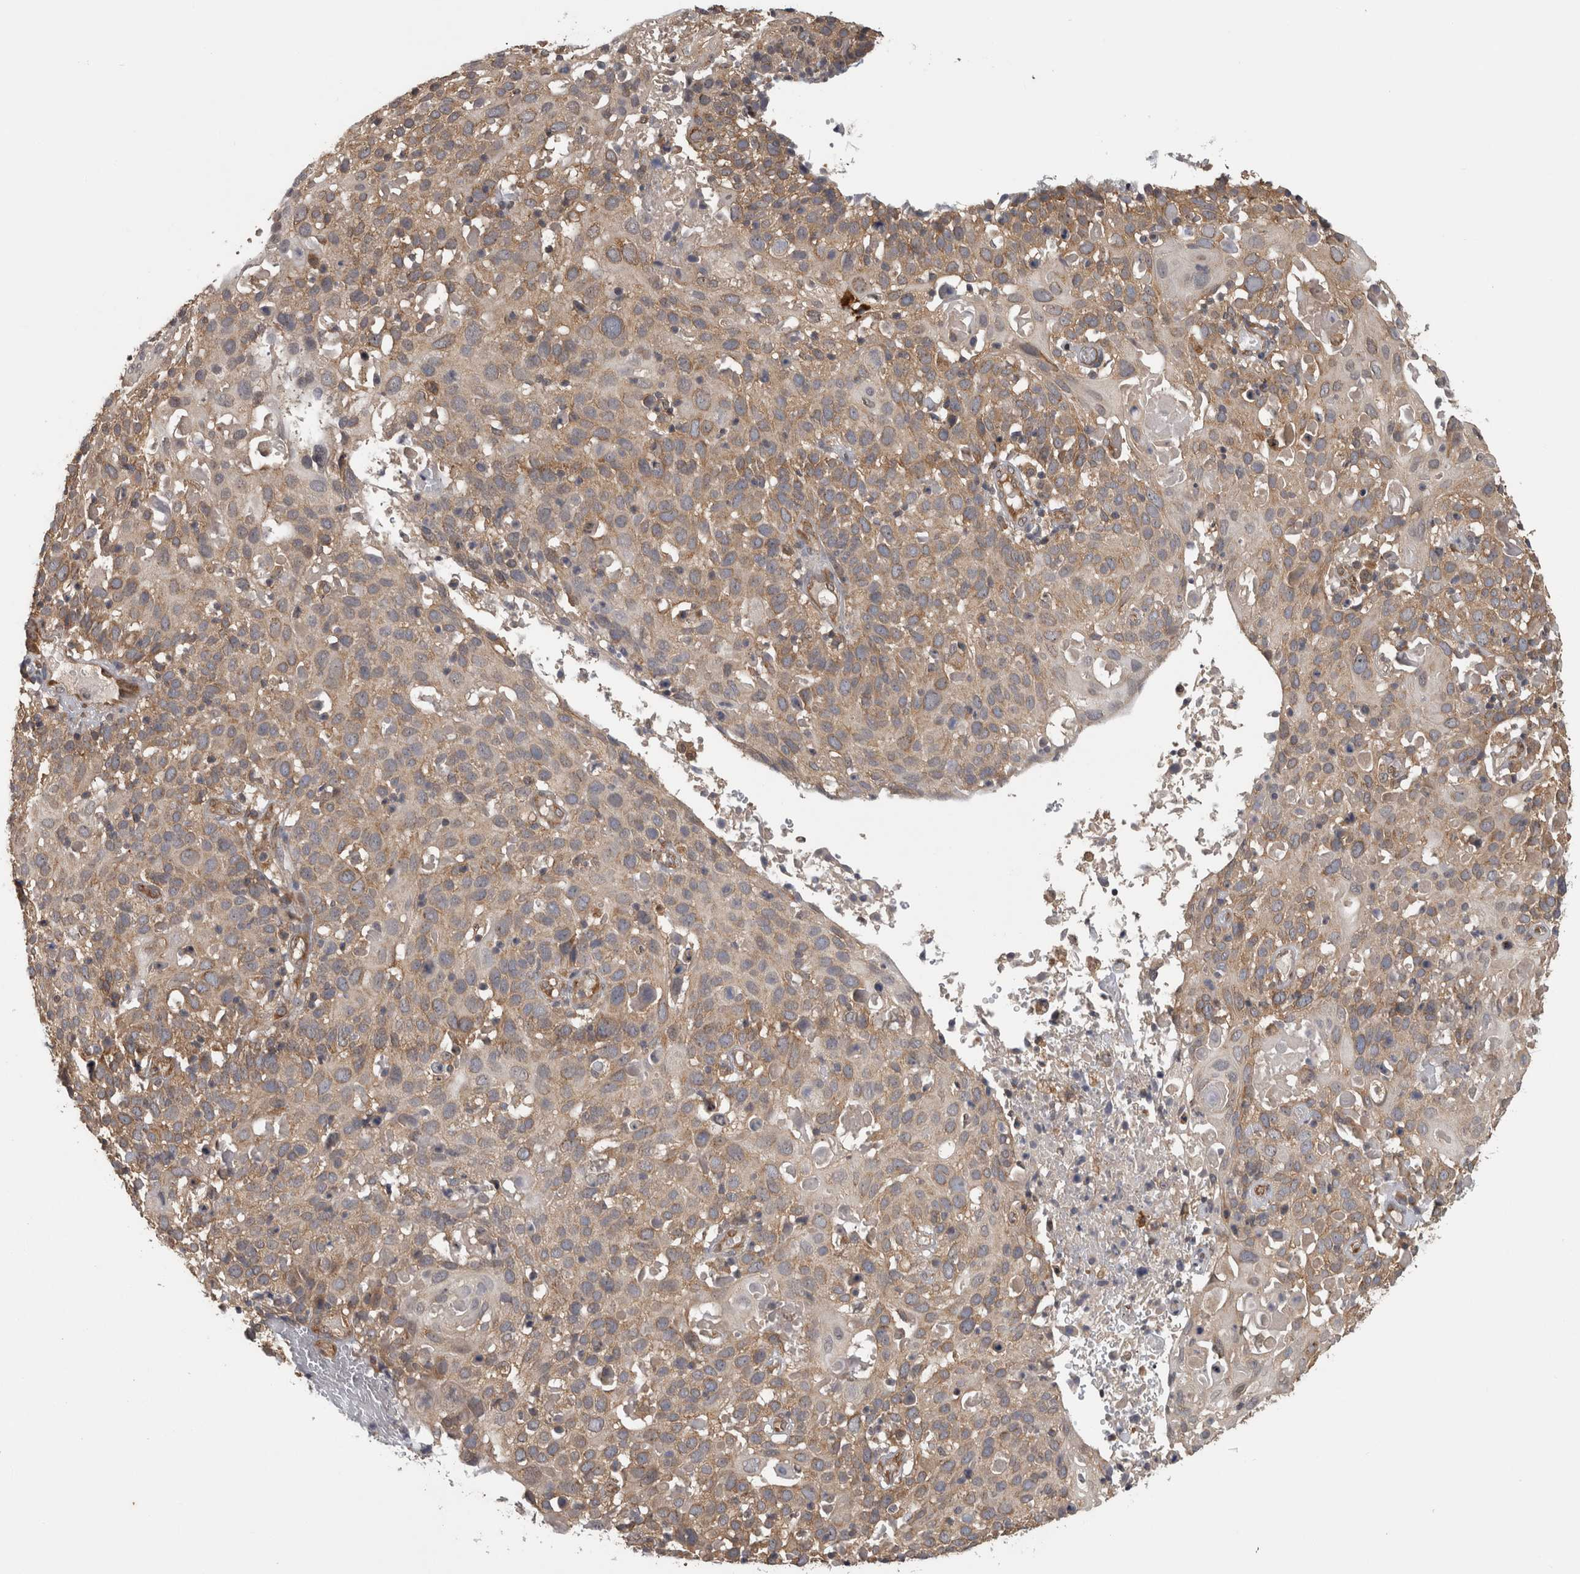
{"staining": {"intensity": "weak", "quantity": ">75%", "location": "cytoplasmic/membranous"}, "tissue": "cervical cancer", "cell_type": "Tumor cells", "image_type": "cancer", "snomed": [{"axis": "morphology", "description": "Squamous cell carcinoma, NOS"}, {"axis": "topography", "description": "Cervix"}], "caption": "The histopathology image exhibits staining of squamous cell carcinoma (cervical), revealing weak cytoplasmic/membranous protein staining (brown color) within tumor cells.", "gene": "ATXN2", "patient": {"sex": "female", "age": 74}}